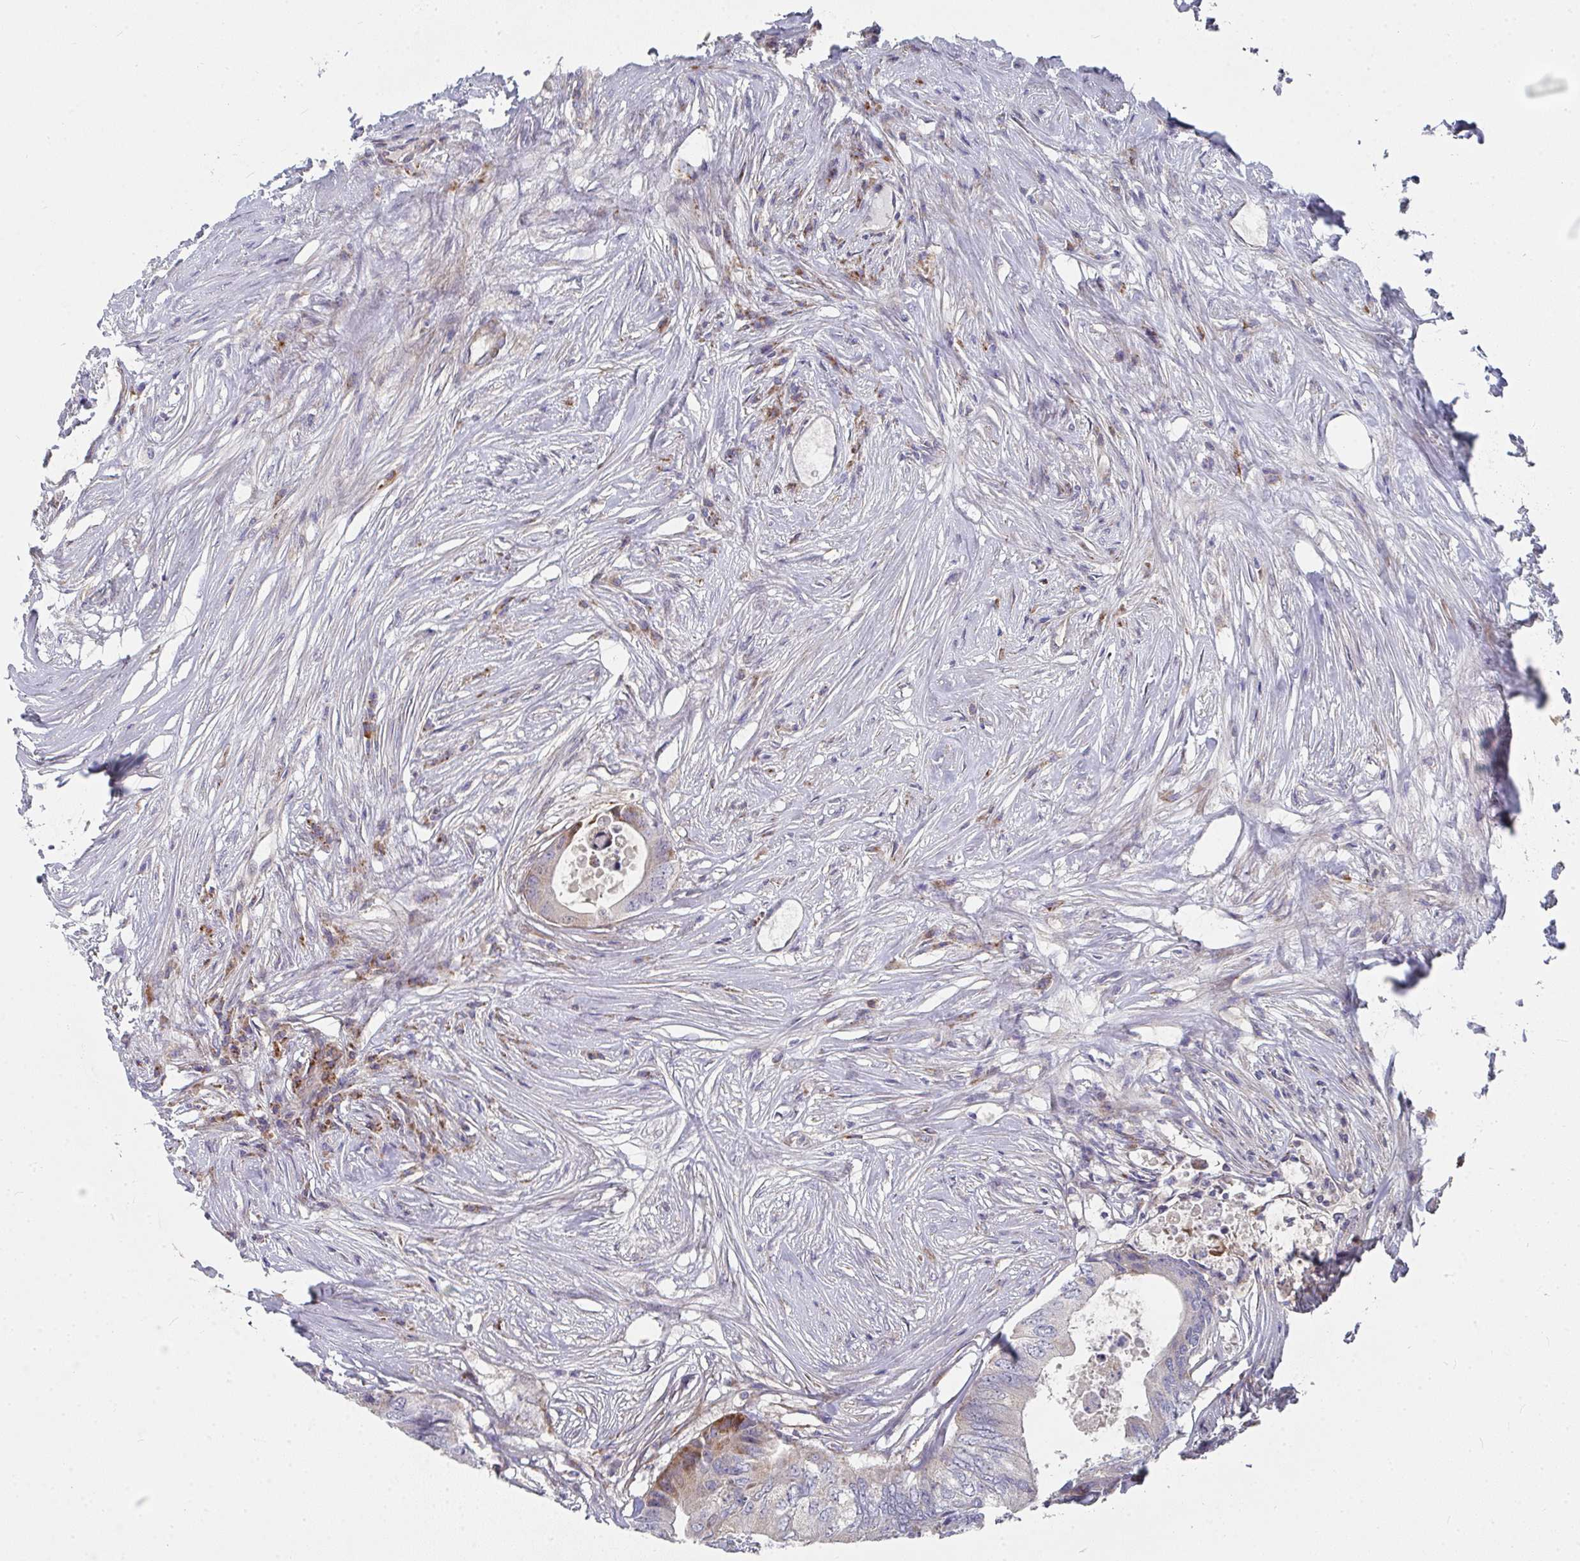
{"staining": {"intensity": "moderate", "quantity": "<25%", "location": "cytoplasmic/membranous"}, "tissue": "colorectal cancer", "cell_type": "Tumor cells", "image_type": "cancer", "snomed": [{"axis": "morphology", "description": "Adenocarcinoma, NOS"}, {"axis": "topography", "description": "Colon"}], "caption": "Immunohistochemical staining of colorectal cancer (adenocarcinoma) demonstrates moderate cytoplasmic/membranous protein positivity in about <25% of tumor cells. Nuclei are stained in blue.", "gene": "RHEBL1", "patient": {"sex": "male", "age": 71}}